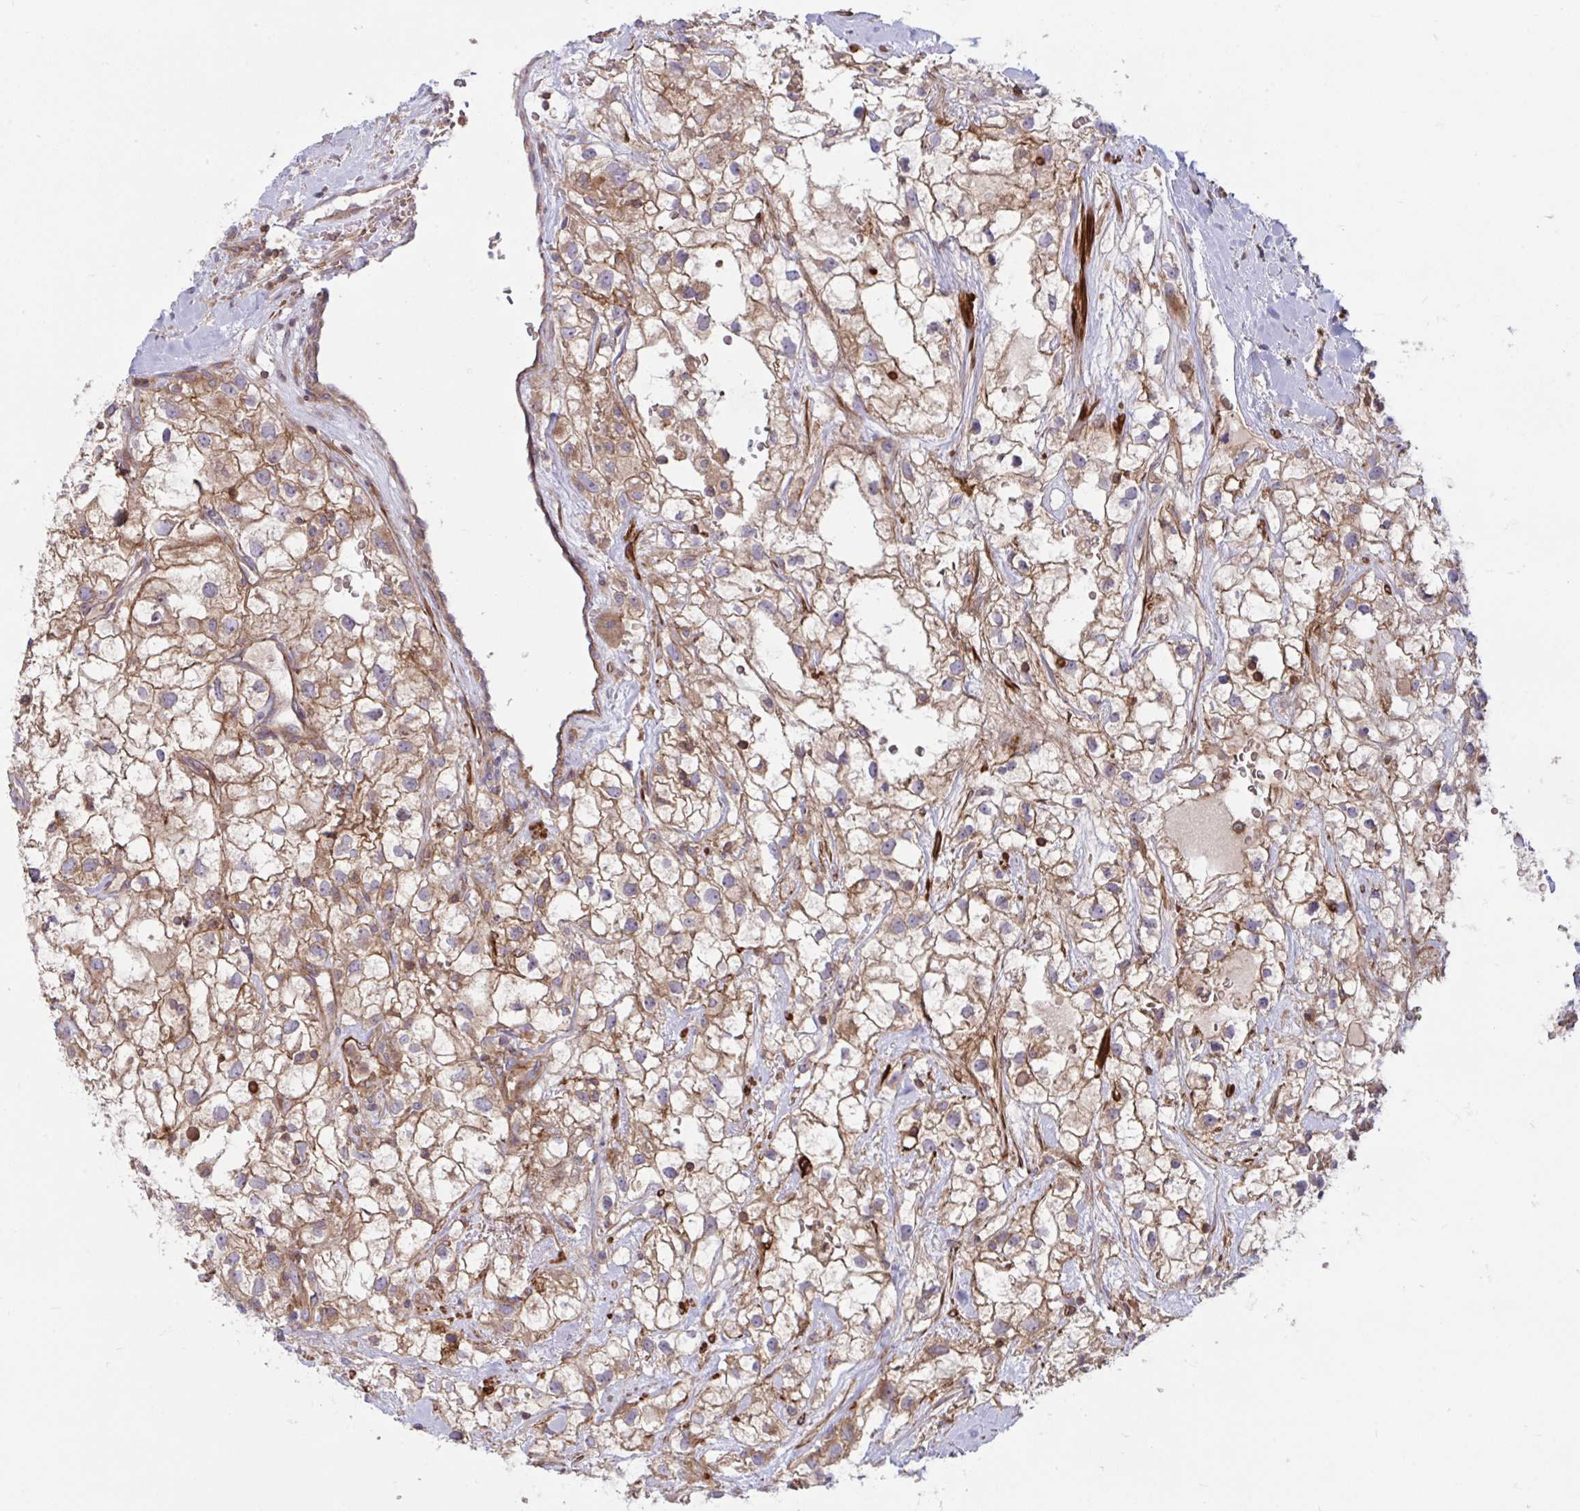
{"staining": {"intensity": "weak", "quantity": ">75%", "location": "cytoplasmic/membranous"}, "tissue": "renal cancer", "cell_type": "Tumor cells", "image_type": "cancer", "snomed": [{"axis": "morphology", "description": "Adenocarcinoma, NOS"}, {"axis": "topography", "description": "Kidney"}], "caption": "Protein staining of renal cancer tissue exhibits weak cytoplasmic/membranous expression in approximately >75% of tumor cells.", "gene": "TANK", "patient": {"sex": "male", "age": 59}}